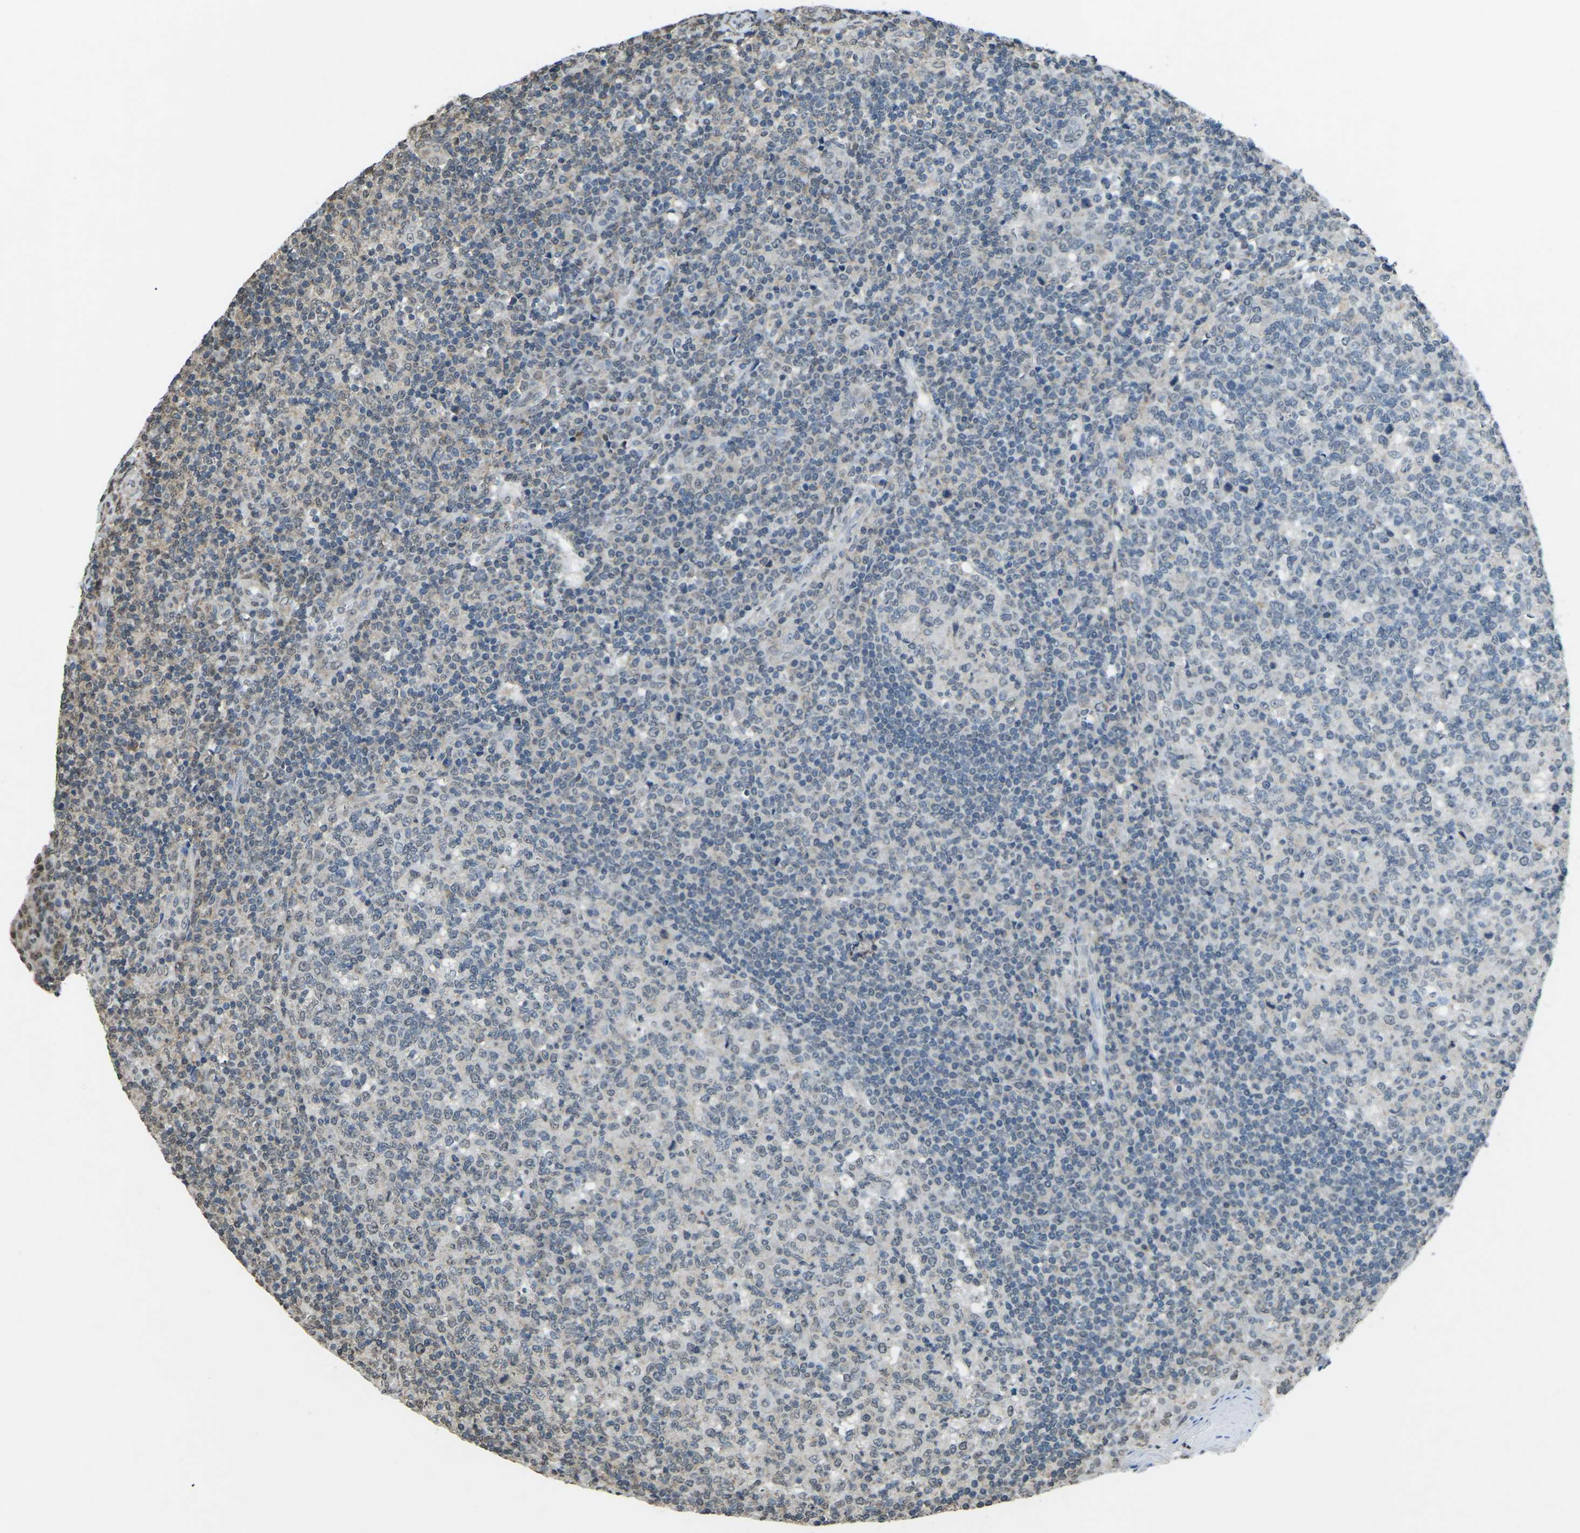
{"staining": {"intensity": "negative", "quantity": "none", "location": "none"}, "tissue": "tonsil", "cell_type": "Germinal center cells", "image_type": "normal", "snomed": [{"axis": "morphology", "description": "Normal tissue, NOS"}, {"axis": "topography", "description": "Tonsil"}], "caption": "High power microscopy histopathology image of an IHC histopathology image of normal tonsil, revealing no significant positivity in germinal center cells.", "gene": "TFR2", "patient": {"sex": "female", "age": 19}}